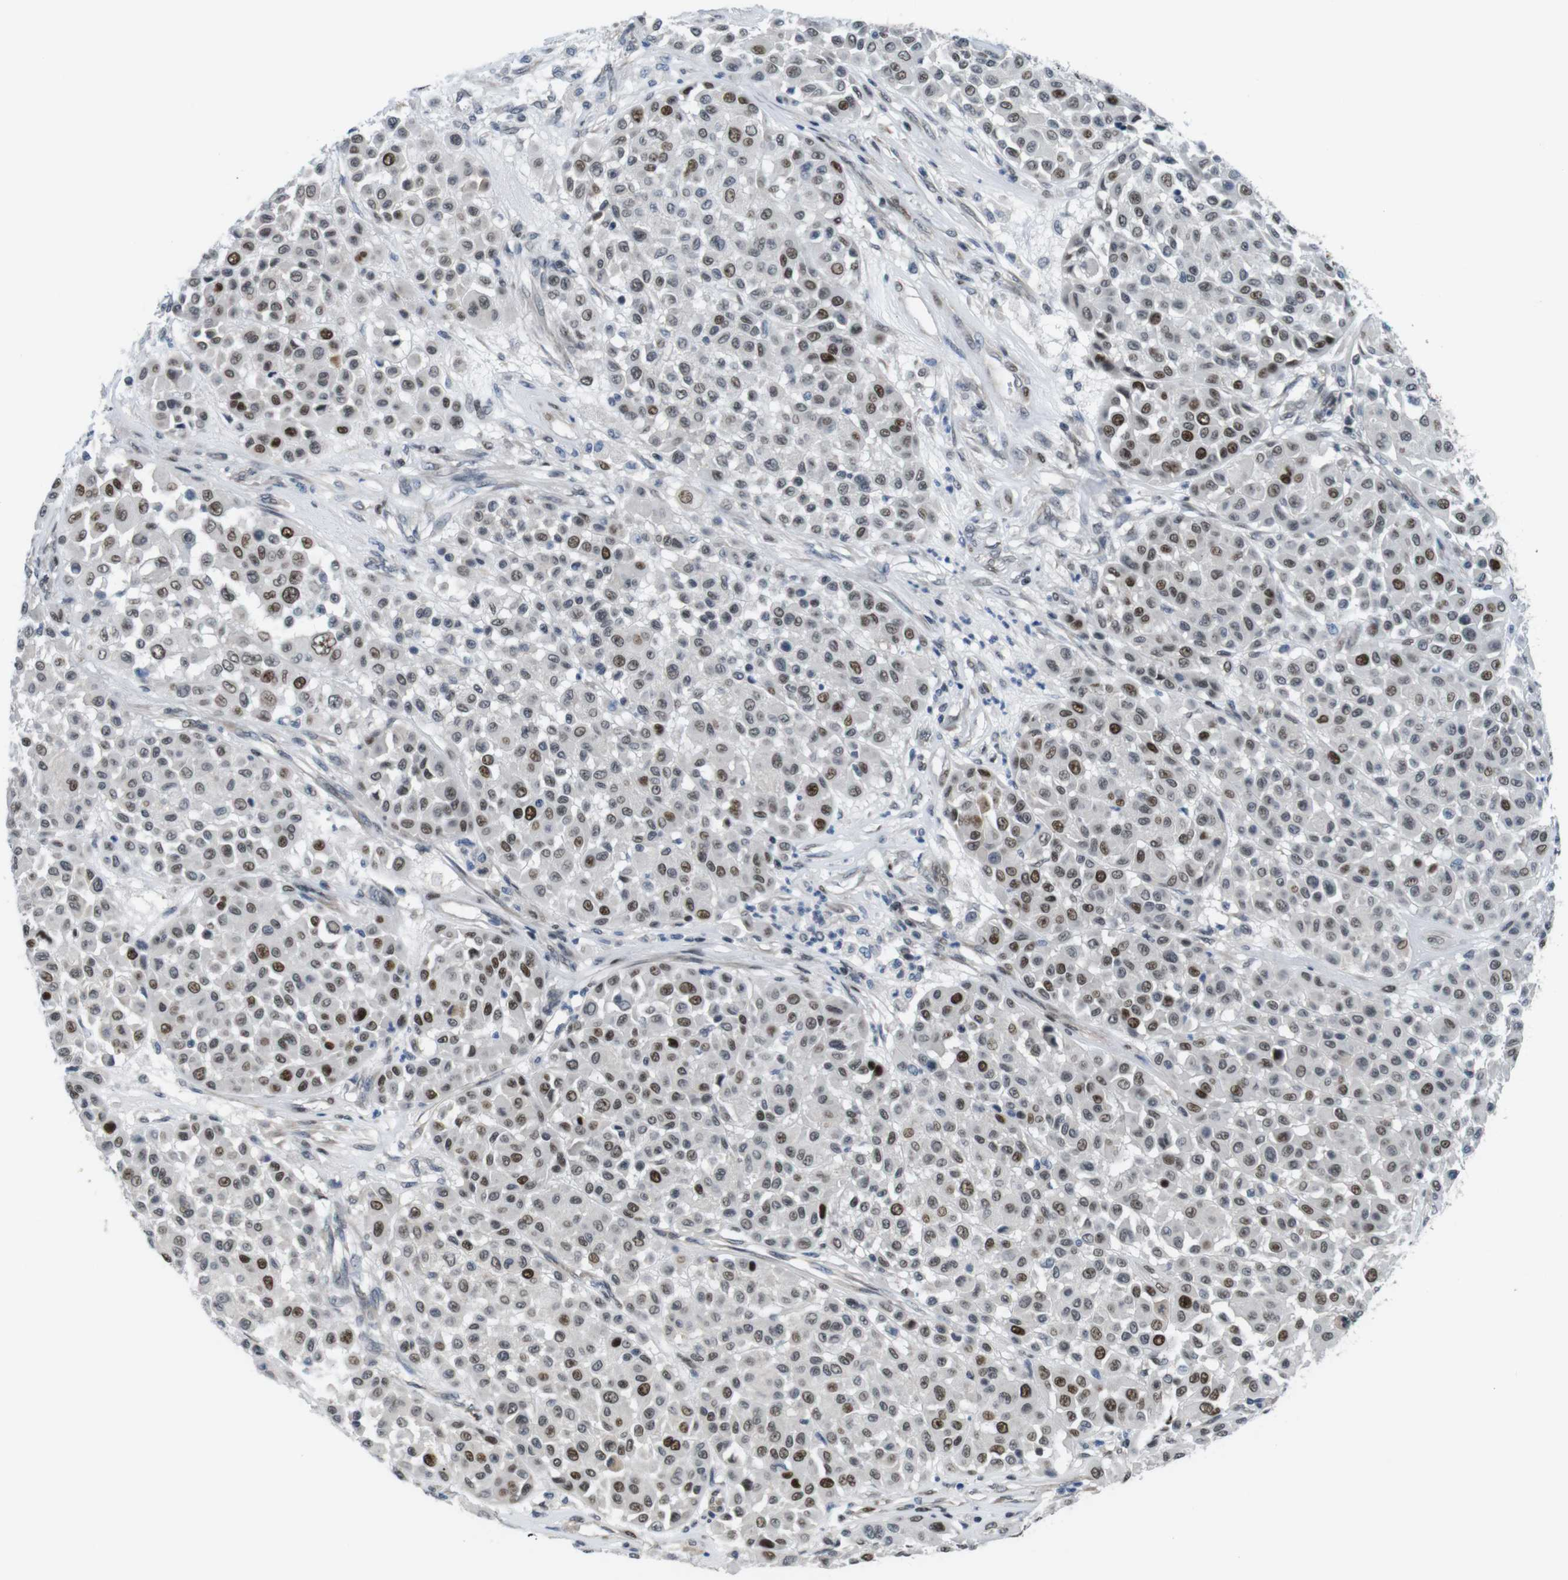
{"staining": {"intensity": "moderate", "quantity": "25%-75%", "location": "nuclear"}, "tissue": "melanoma", "cell_type": "Tumor cells", "image_type": "cancer", "snomed": [{"axis": "morphology", "description": "Malignant melanoma, Metastatic site"}, {"axis": "topography", "description": "Soft tissue"}], "caption": "Tumor cells display medium levels of moderate nuclear positivity in approximately 25%-75% of cells in malignant melanoma (metastatic site).", "gene": "SMCO2", "patient": {"sex": "male", "age": 41}}